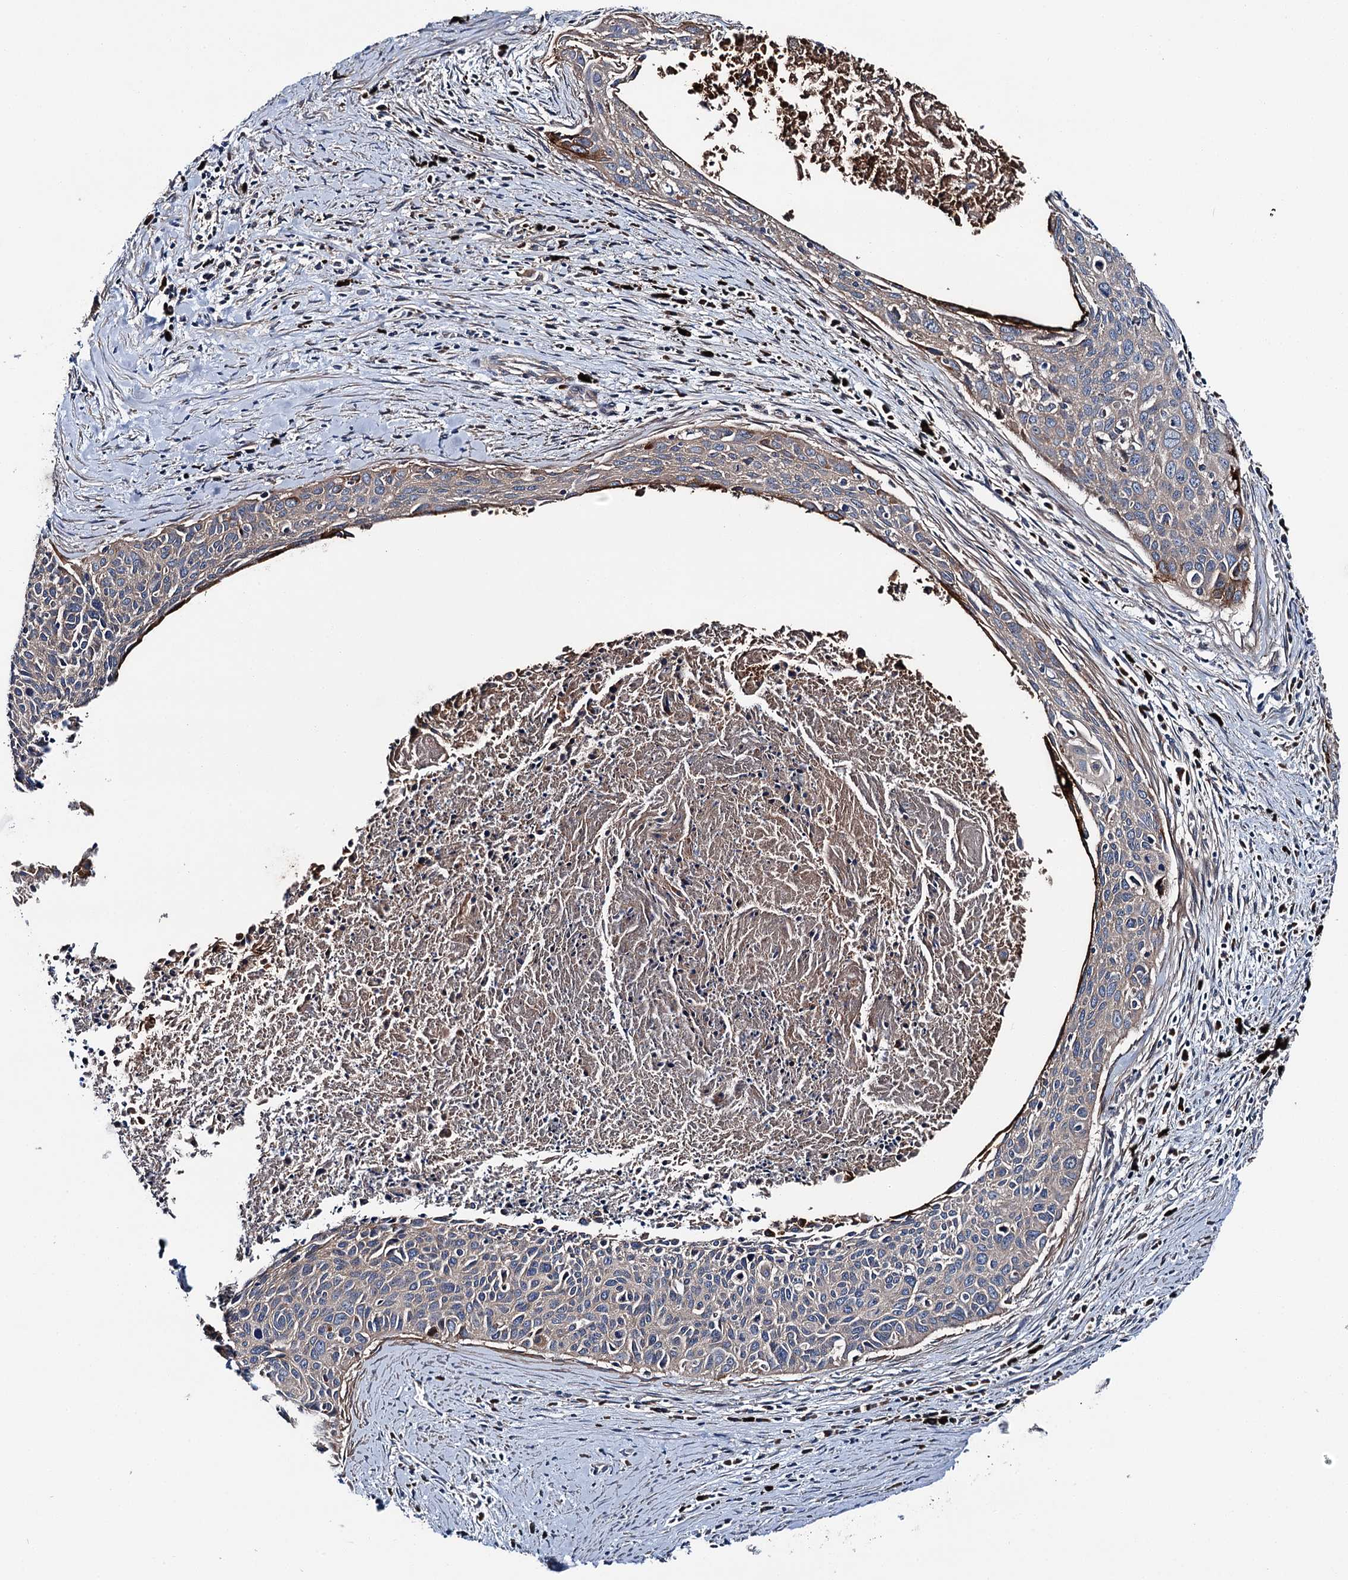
{"staining": {"intensity": "moderate", "quantity": "<25%", "location": "cytoplasmic/membranous"}, "tissue": "cervical cancer", "cell_type": "Tumor cells", "image_type": "cancer", "snomed": [{"axis": "morphology", "description": "Squamous cell carcinoma, NOS"}, {"axis": "topography", "description": "Cervix"}], "caption": "A high-resolution image shows immunohistochemistry staining of cervical cancer, which shows moderate cytoplasmic/membranous positivity in approximately <25% of tumor cells.", "gene": "SLC22A25", "patient": {"sex": "female", "age": 55}}